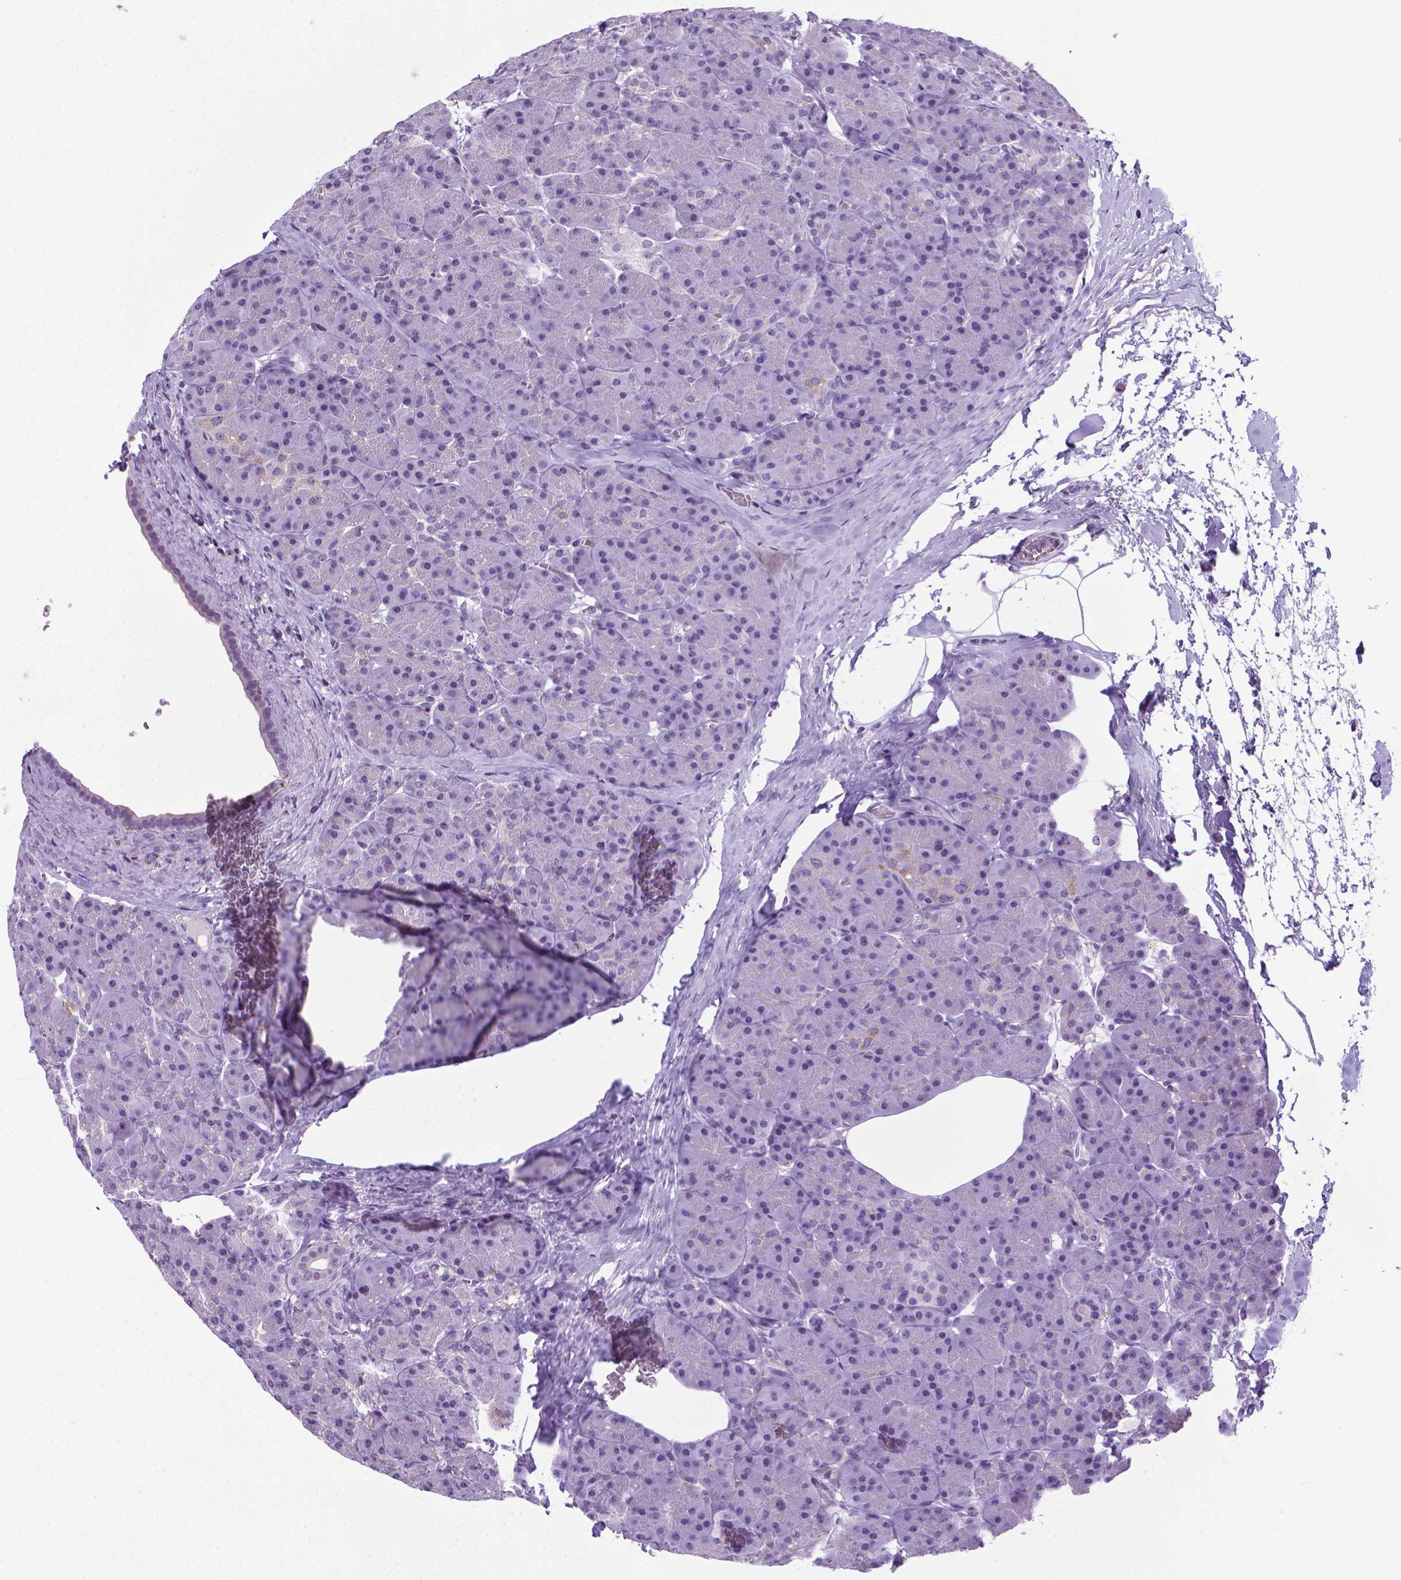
{"staining": {"intensity": "negative", "quantity": "none", "location": "none"}, "tissue": "pancreas", "cell_type": "Exocrine glandular cells", "image_type": "normal", "snomed": [{"axis": "morphology", "description": "Normal tissue, NOS"}, {"axis": "topography", "description": "Pancreas"}], "caption": "Histopathology image shows no protein expression in exocrine glandular cells of normal pancreas.", "gene": "POU3F3", "patient": {"sex": "male", "age": 57}}